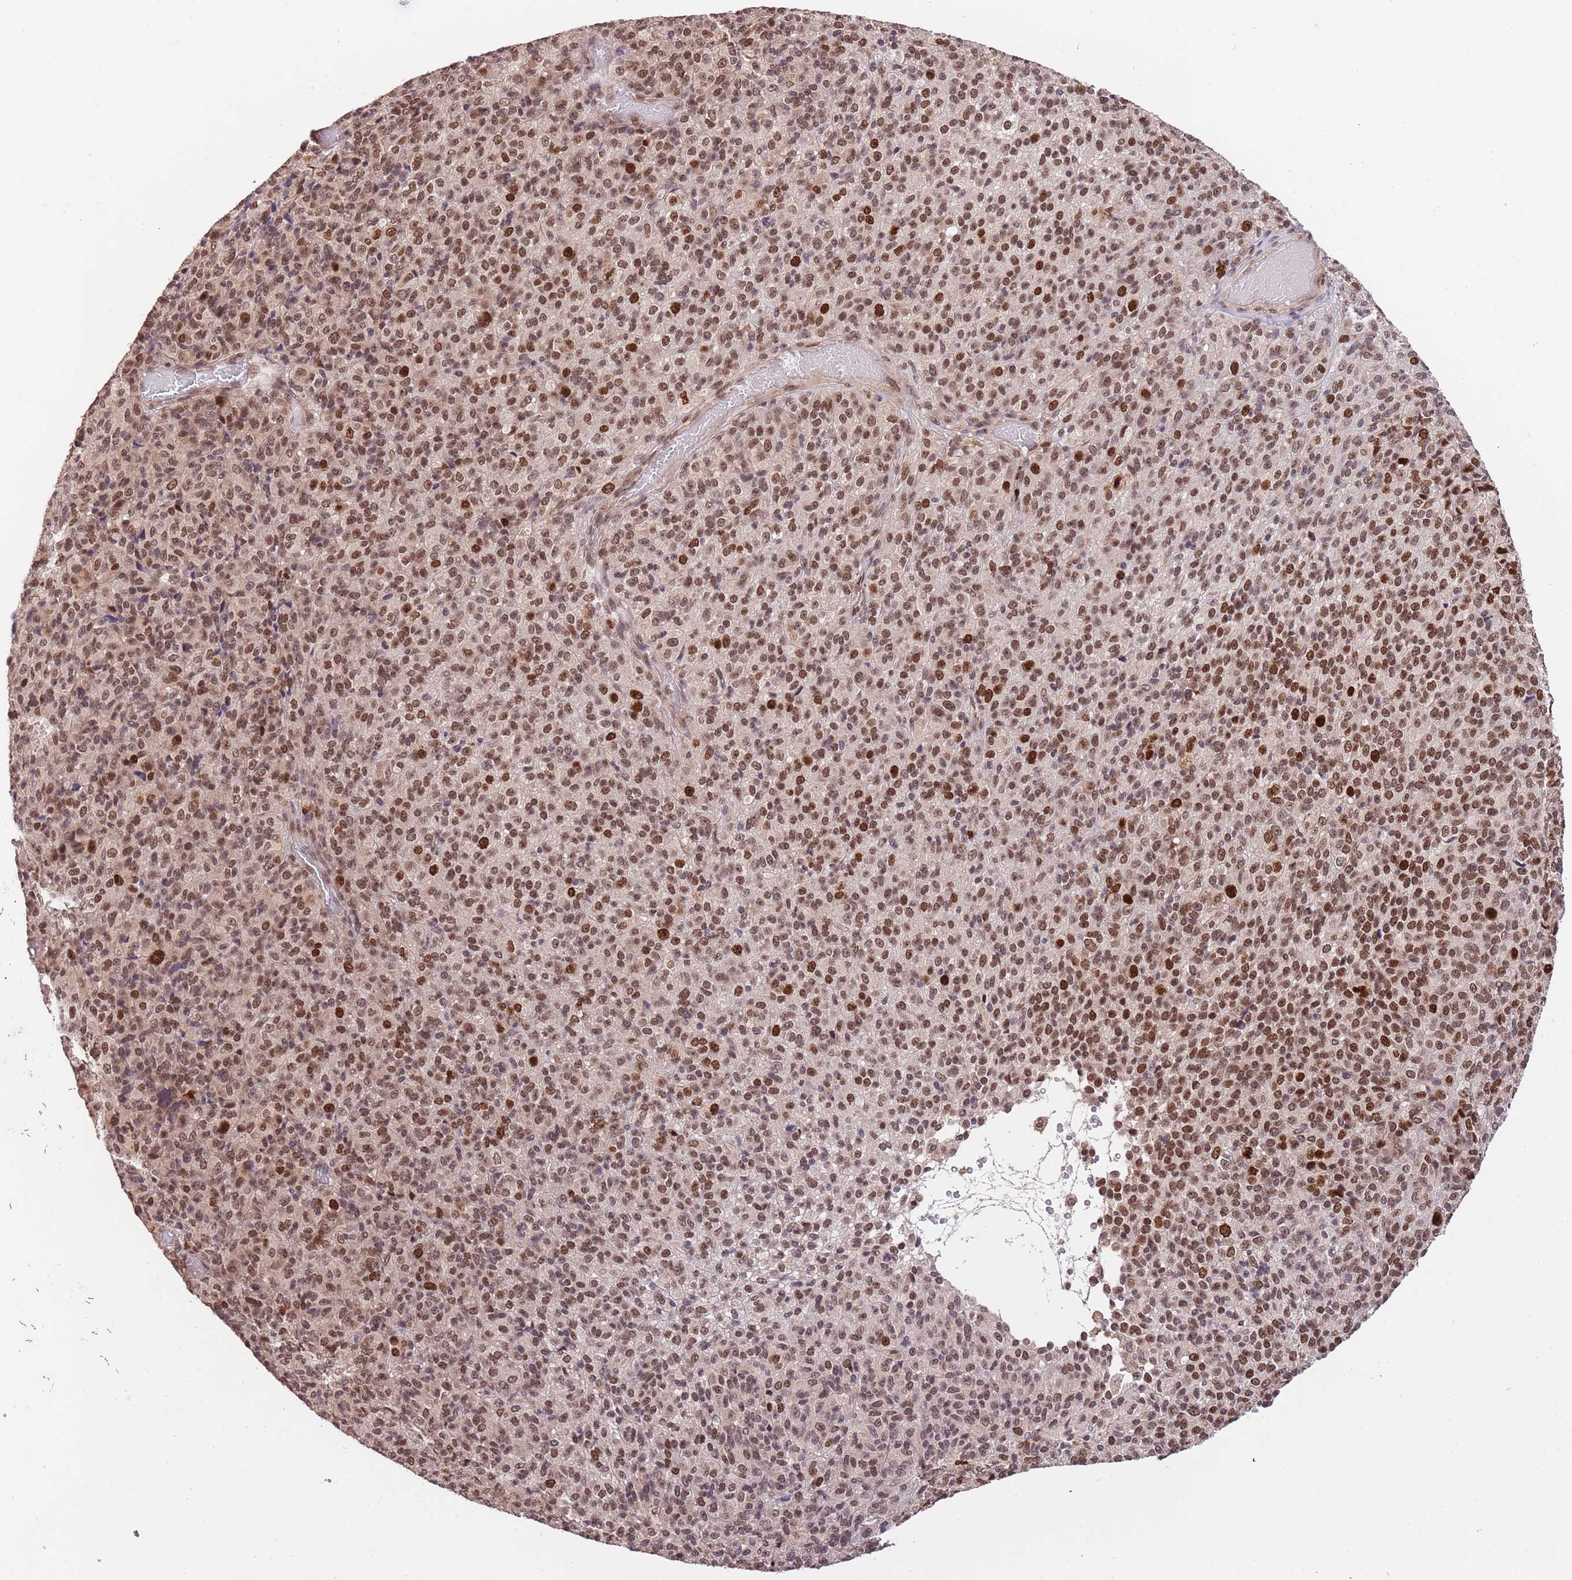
{"staining": {"intensity": "strong", "quantity": ">75%", "location": "nuclear"}, "tissue": "melanoma", "cell_type": "Tumor cells", "image_type": "cancer", "snomed": [{"axis": "morphology", "description": "Malignant melanoma, Metastatic site"}, {"axis": "topography", "description": "Brain"}], "caption": "A brown stain highlights strong nuclear expression of a protein in melanoma tumor cells. Using DAB (brown) and hematoxylin (blue) stains, captured at high magnification using brightfield microscopy.", "gene": "RIF1", "patient": {"sex": "female", "age": 56}}